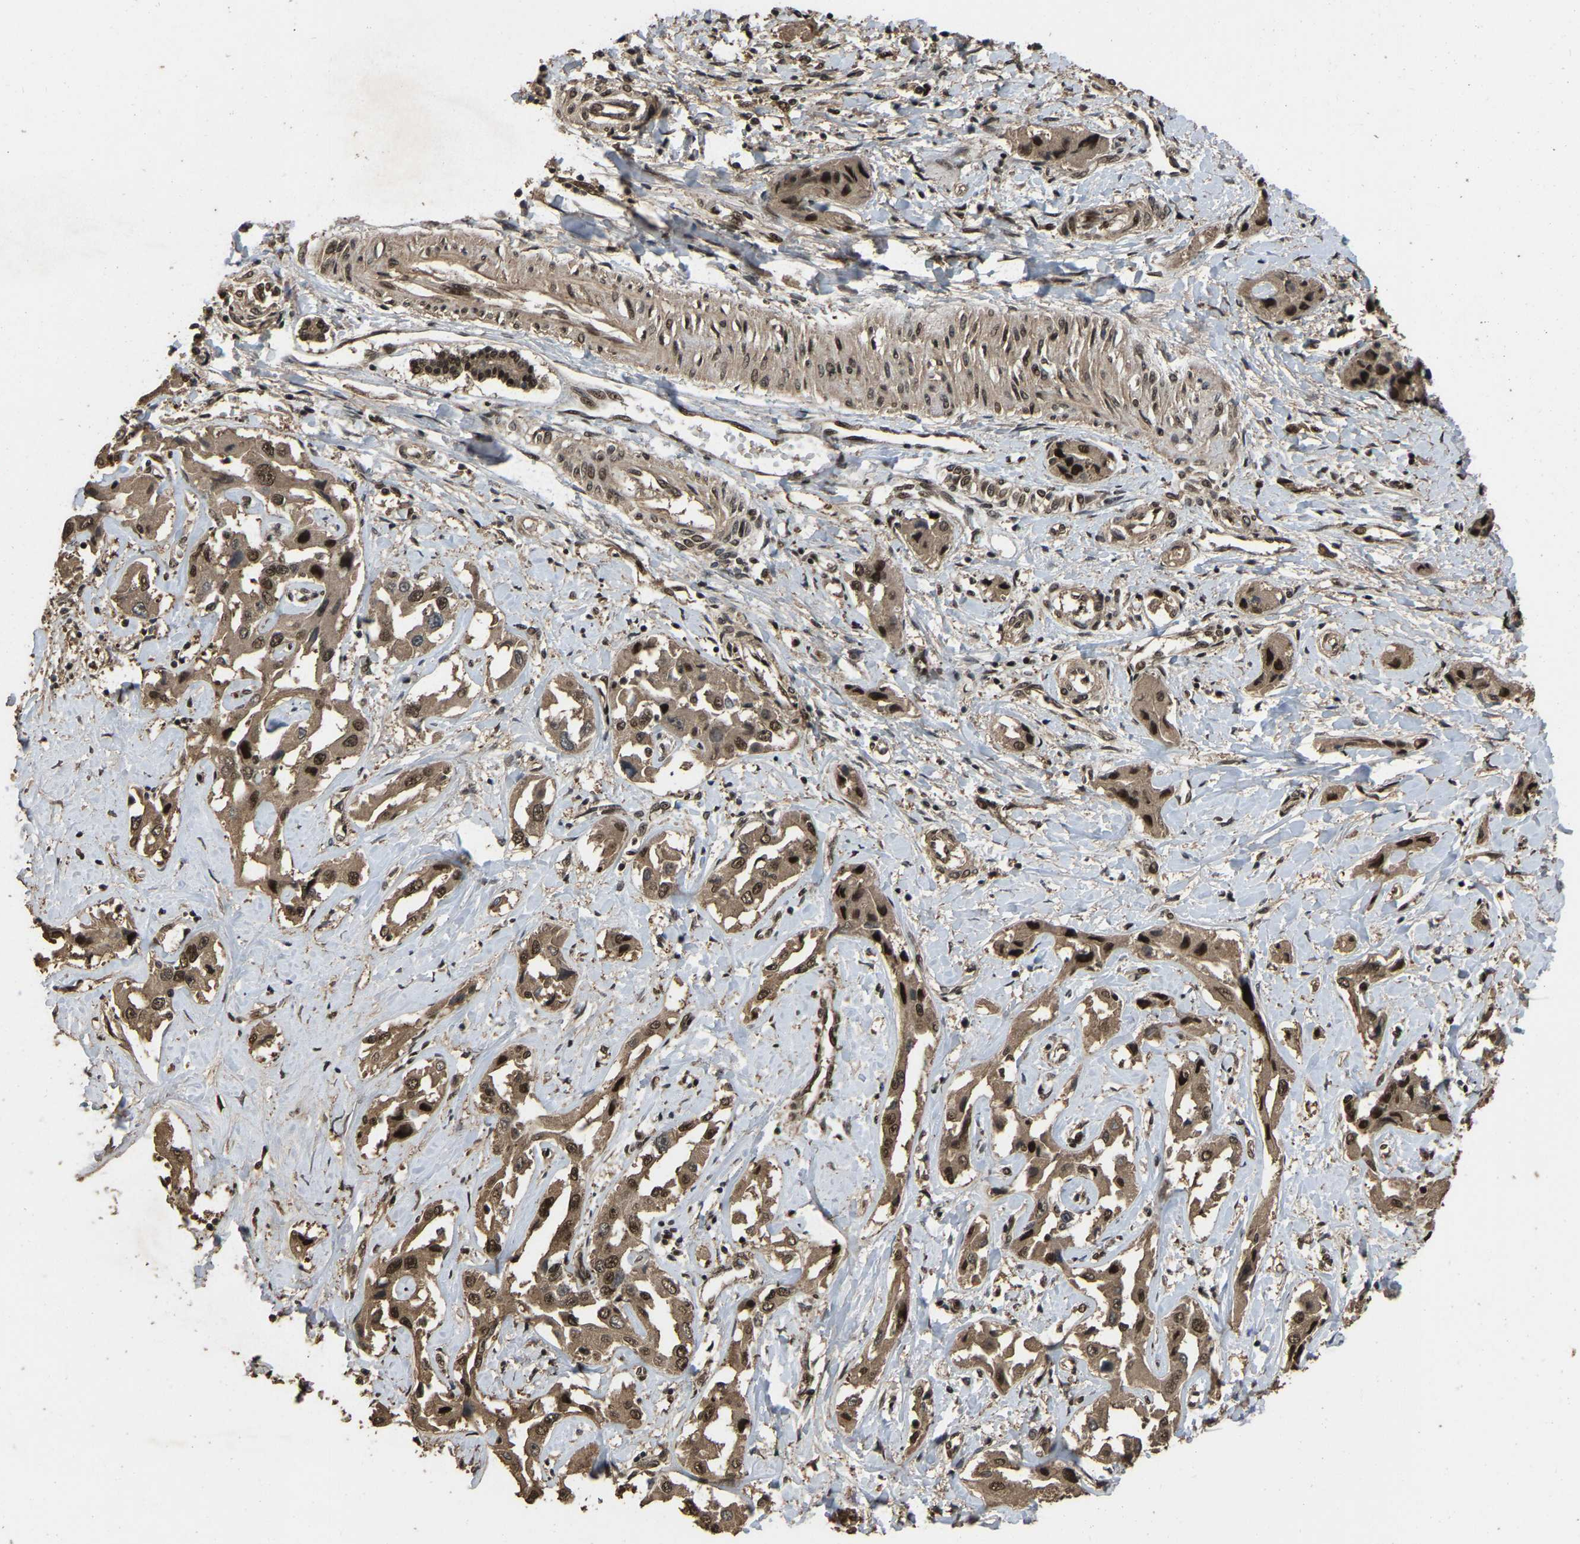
{"staining": {"intensity": "moderate", "quantity": ">75%", "location": "cytoplasmic/membranous,nuclear"}, "tissue": "liver cancer", "cell_type": "Tumor cells", "image_type": "cancer", "snomed": [{"axis": "morphology", "description": "Cholangiocarcinoma"}, {"axis": "topography", "description": "Liver"}], "caption": "Immunohistochemistry (DAB (3,3'-diaminobenzidine)) staining of liver cancer (cholangiocarcinoma) demonstrates moderate cytoplasmic/membranous and nuclear protein expression in approximately >75% of tumor cells.", "gene": "ARHGAP23", "patient": {"sex": "male", "age": 59}}